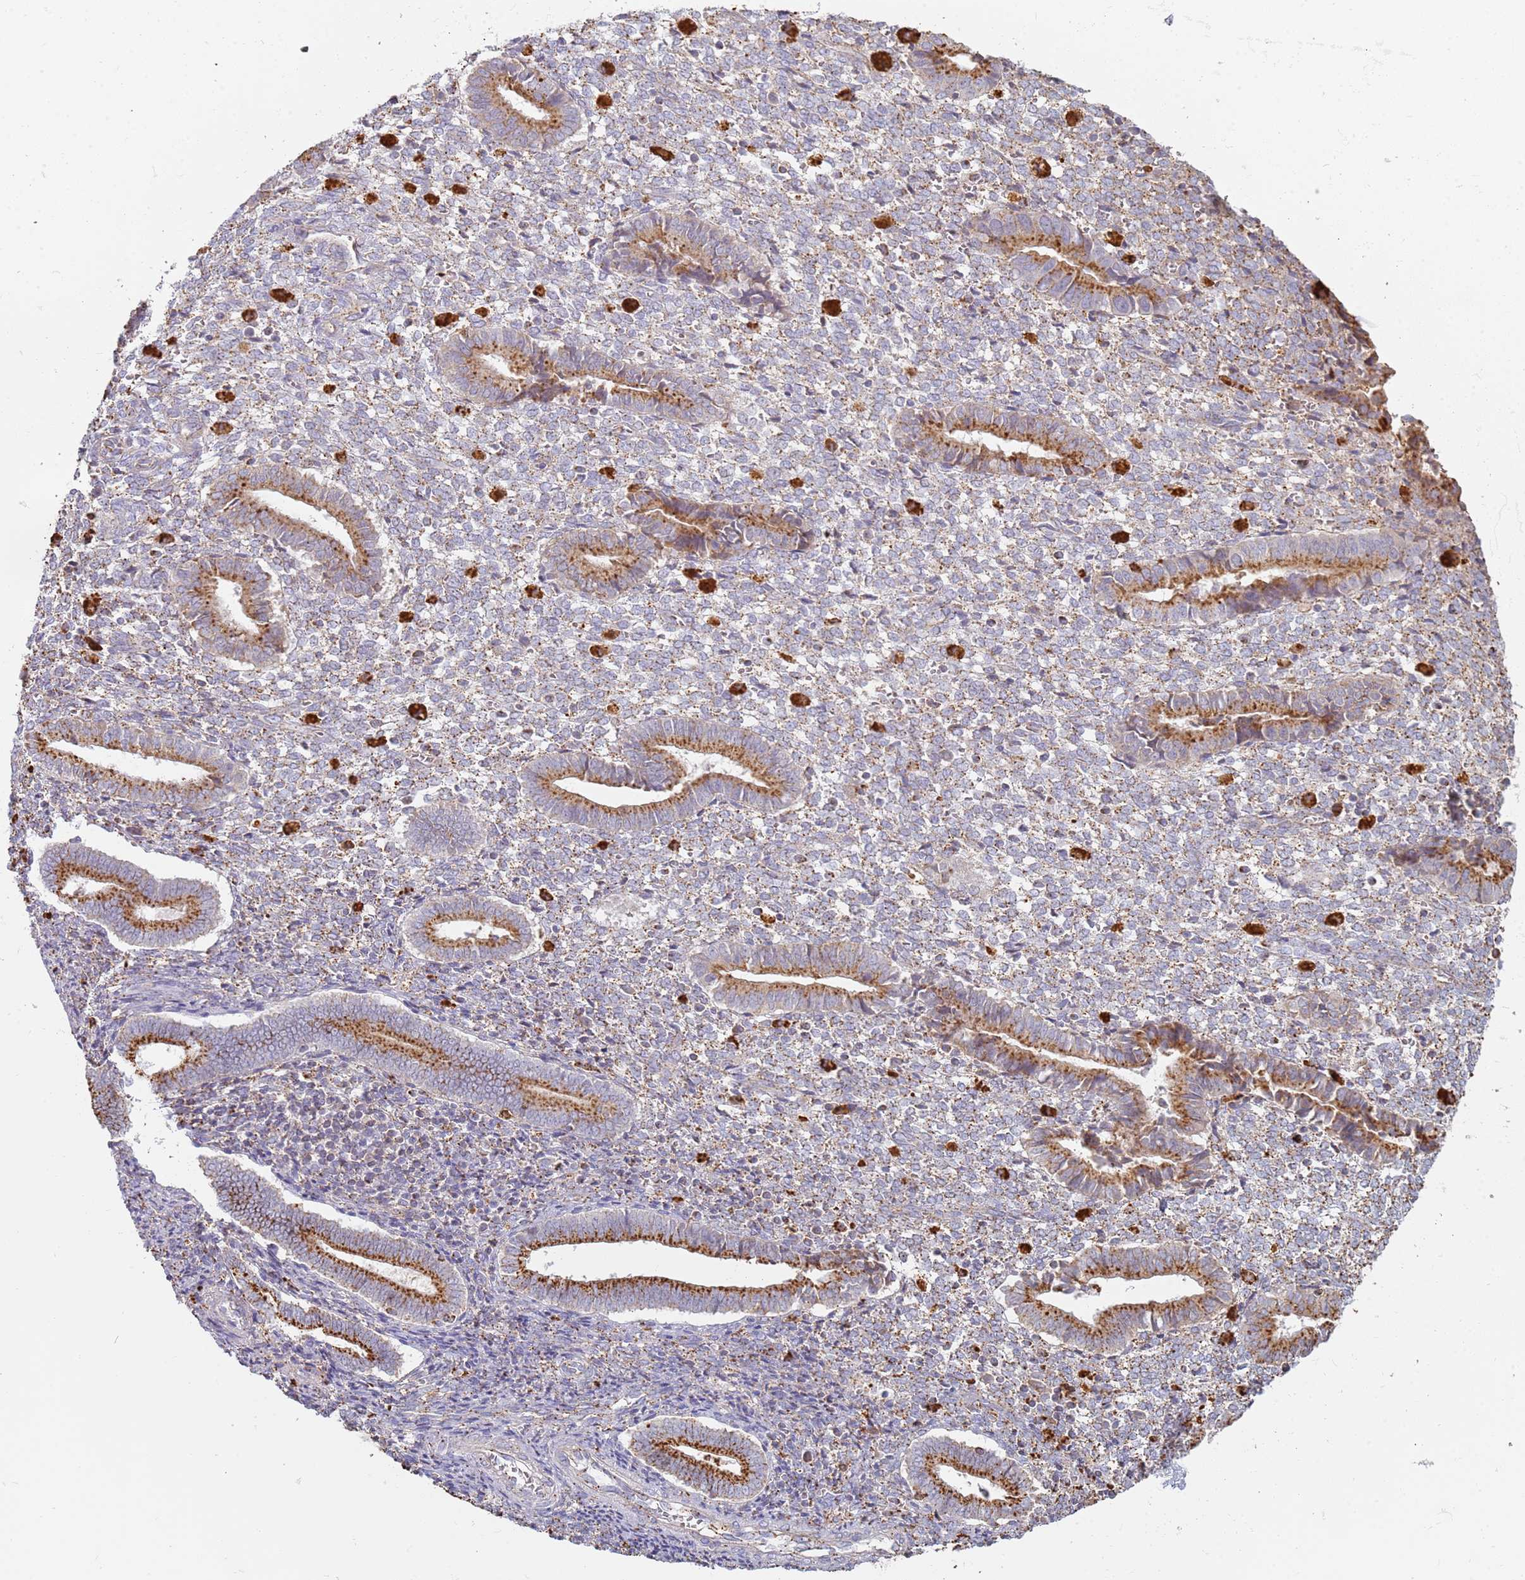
{"staining": {"intensity": "weak", "quantity": "<25%", "location": "cytoplasmic/membranous"}, "tissue": "endometrium", "cell_type": "Cells in endometrial stroma", "image_type": "normal", "snomed": [{"axis": "morphology", "description": "Normal tissue, NOS"}, {"axis": "topography", "description": "Other"}, {"axis": "topography", "description": "Endometrium"}], "caption": "IHC histopathology image of normal human endometrium stained for a protein (brown), which displays no positivity in cells in endometrial stroma.", "gene": "TMEM229B", "patient": {"sex": "female", "age": 44}}